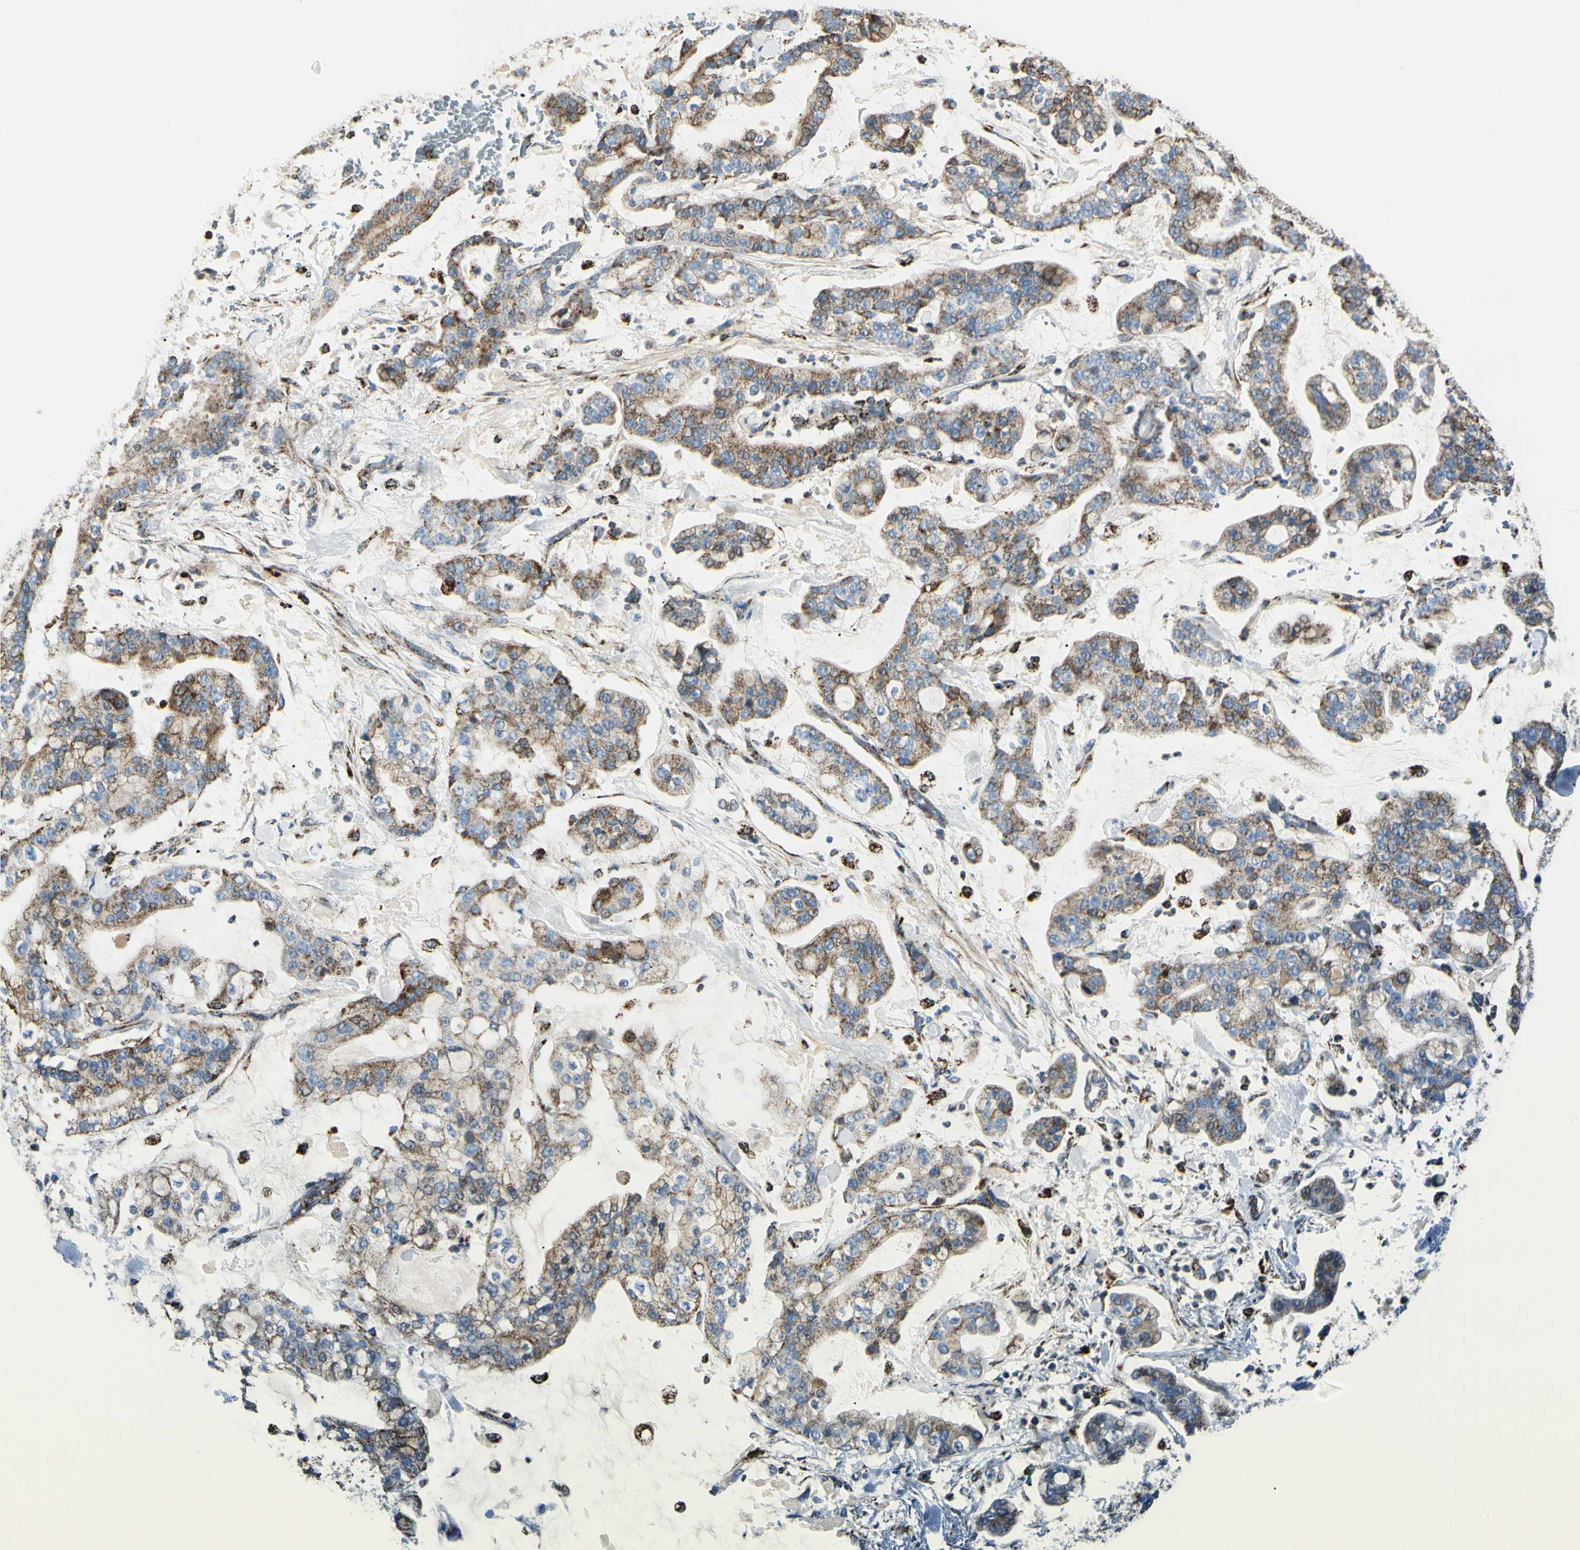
{"staining": {"intensity": "moderate", "quantity": "25%-75%", "location": "cytoplasmic/membranous"}, "tissue": "stomach cancer", "cell_type": "Tumor cells", "image_type": "cancer", "snomed": [{"axis": "morphology", "description": "Normal tissue, NOS"}, {"axis": "morphology", "description": "Adenocarcinoma, NOS"}, {"axis": "topography", "description": "Stomach, upper"}, {"axis": "topography", "description": "Stomach"}], "caption": "Brown immunohistochemical staining in adenocarcinoma (stomach) displays moderate cytoplasmic/membranous staining in about 25%-75% of tumor cells. Nuclei are stained in blue.", "gene": "ME2", "patient": {"sex": "male", "age": 76}}